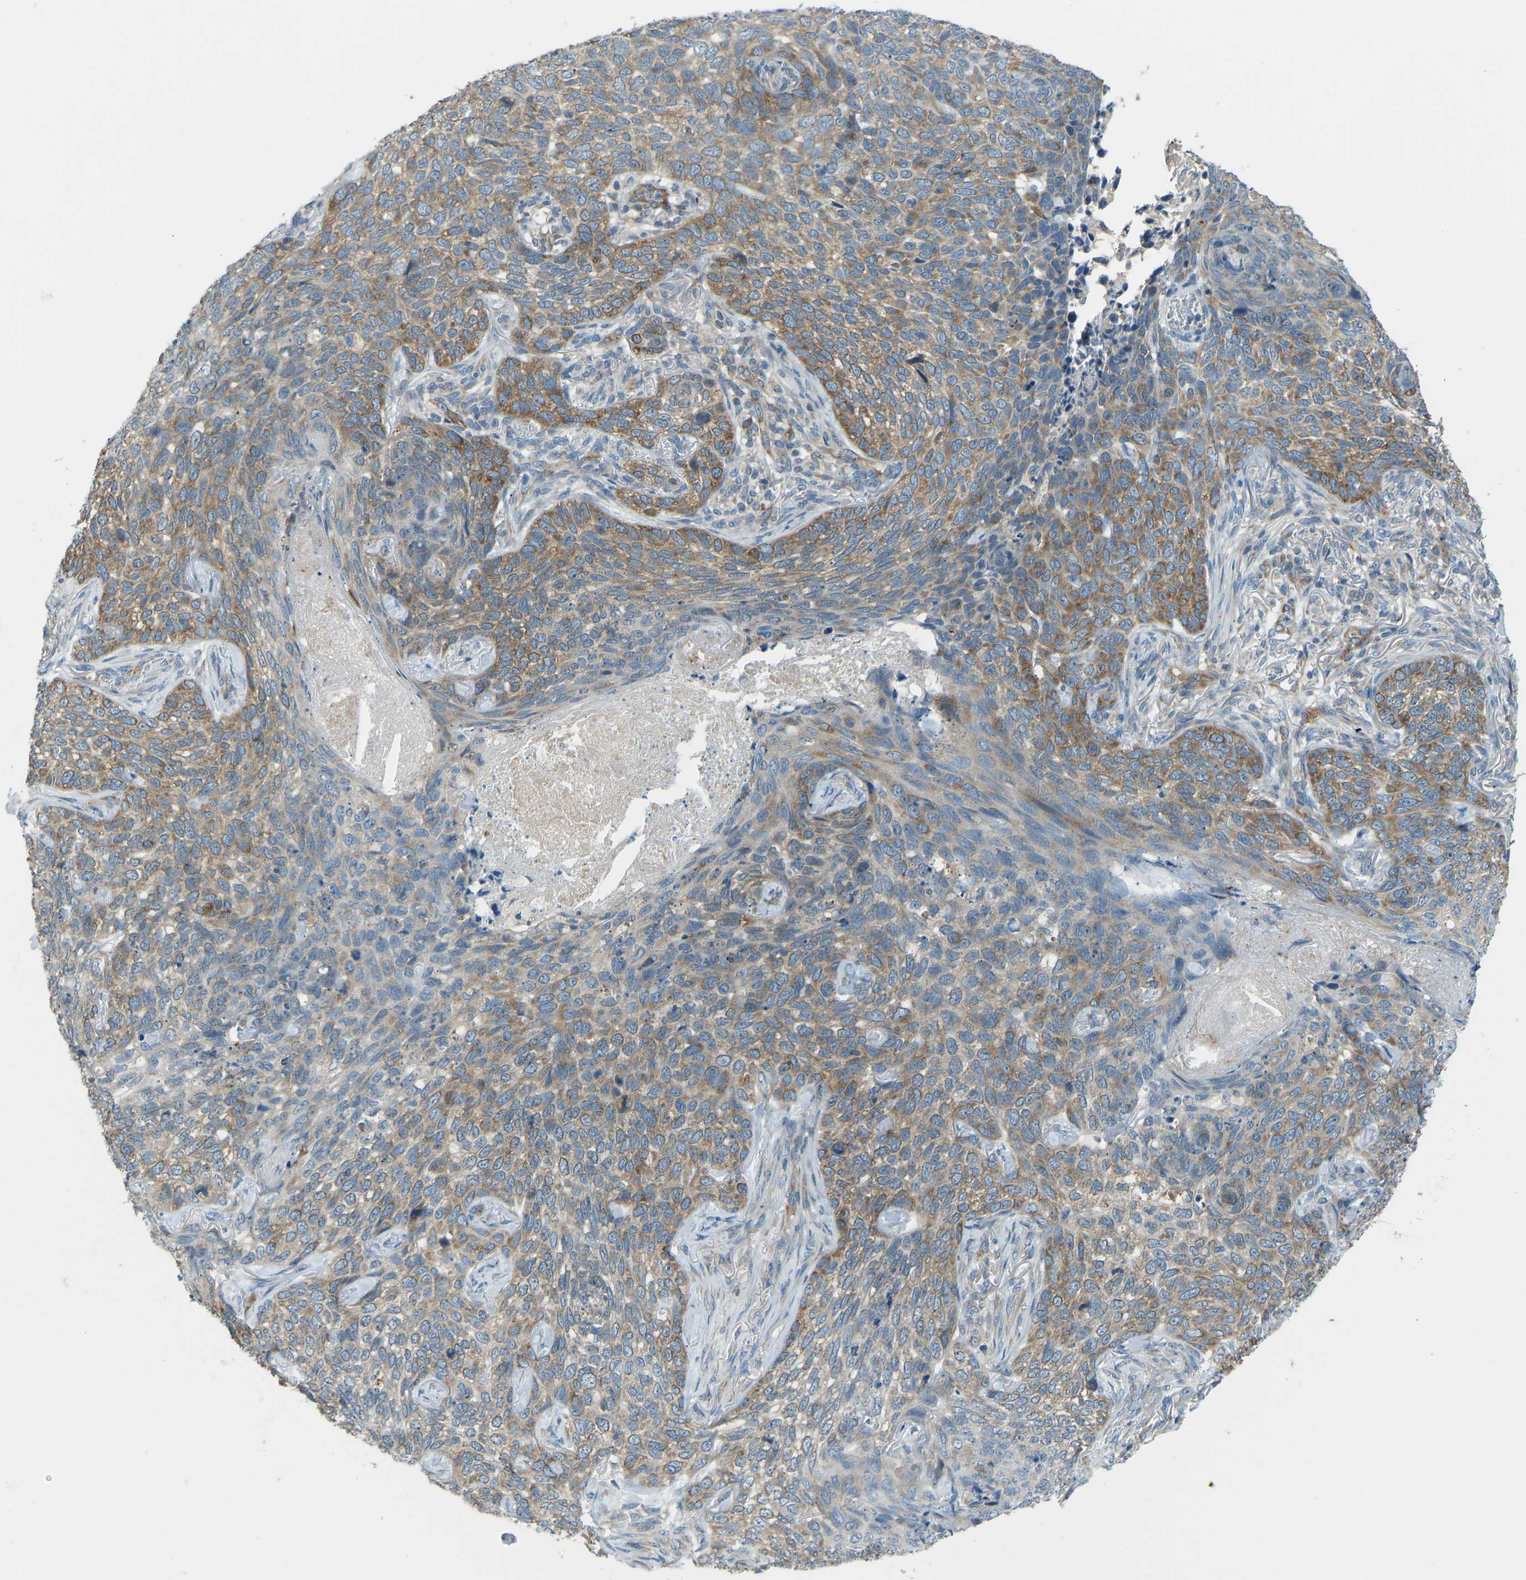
{"staining": {"intensity": "moderate", "quantity": ">75%", "location": "cytoplasmic/membranous"}, "tissue": "skin cancer", "cell_type": "Tumor cells", "image_type": "cancer", "snomed": [{"axis": "morphology", "description": "Basal cell carcinoma"}, {"axis": "topography", "description": "Skin"}], "caption": "Immunohistochemistry (IHC) (DAB (3,3'-diaminobenzidine)) staining of skin basal cell carcinoma exhibits moderate cytoplasmic/membranous protein expression in about >75% of tumor cells. Using DAB (3,3'-diaminobenzidine) (brown) and hematoxylin (blue) stains, captured at high magnification using brightfield microscopy.", "gene": "STAU2", "patient": {"sex": "female", "age": 64}}